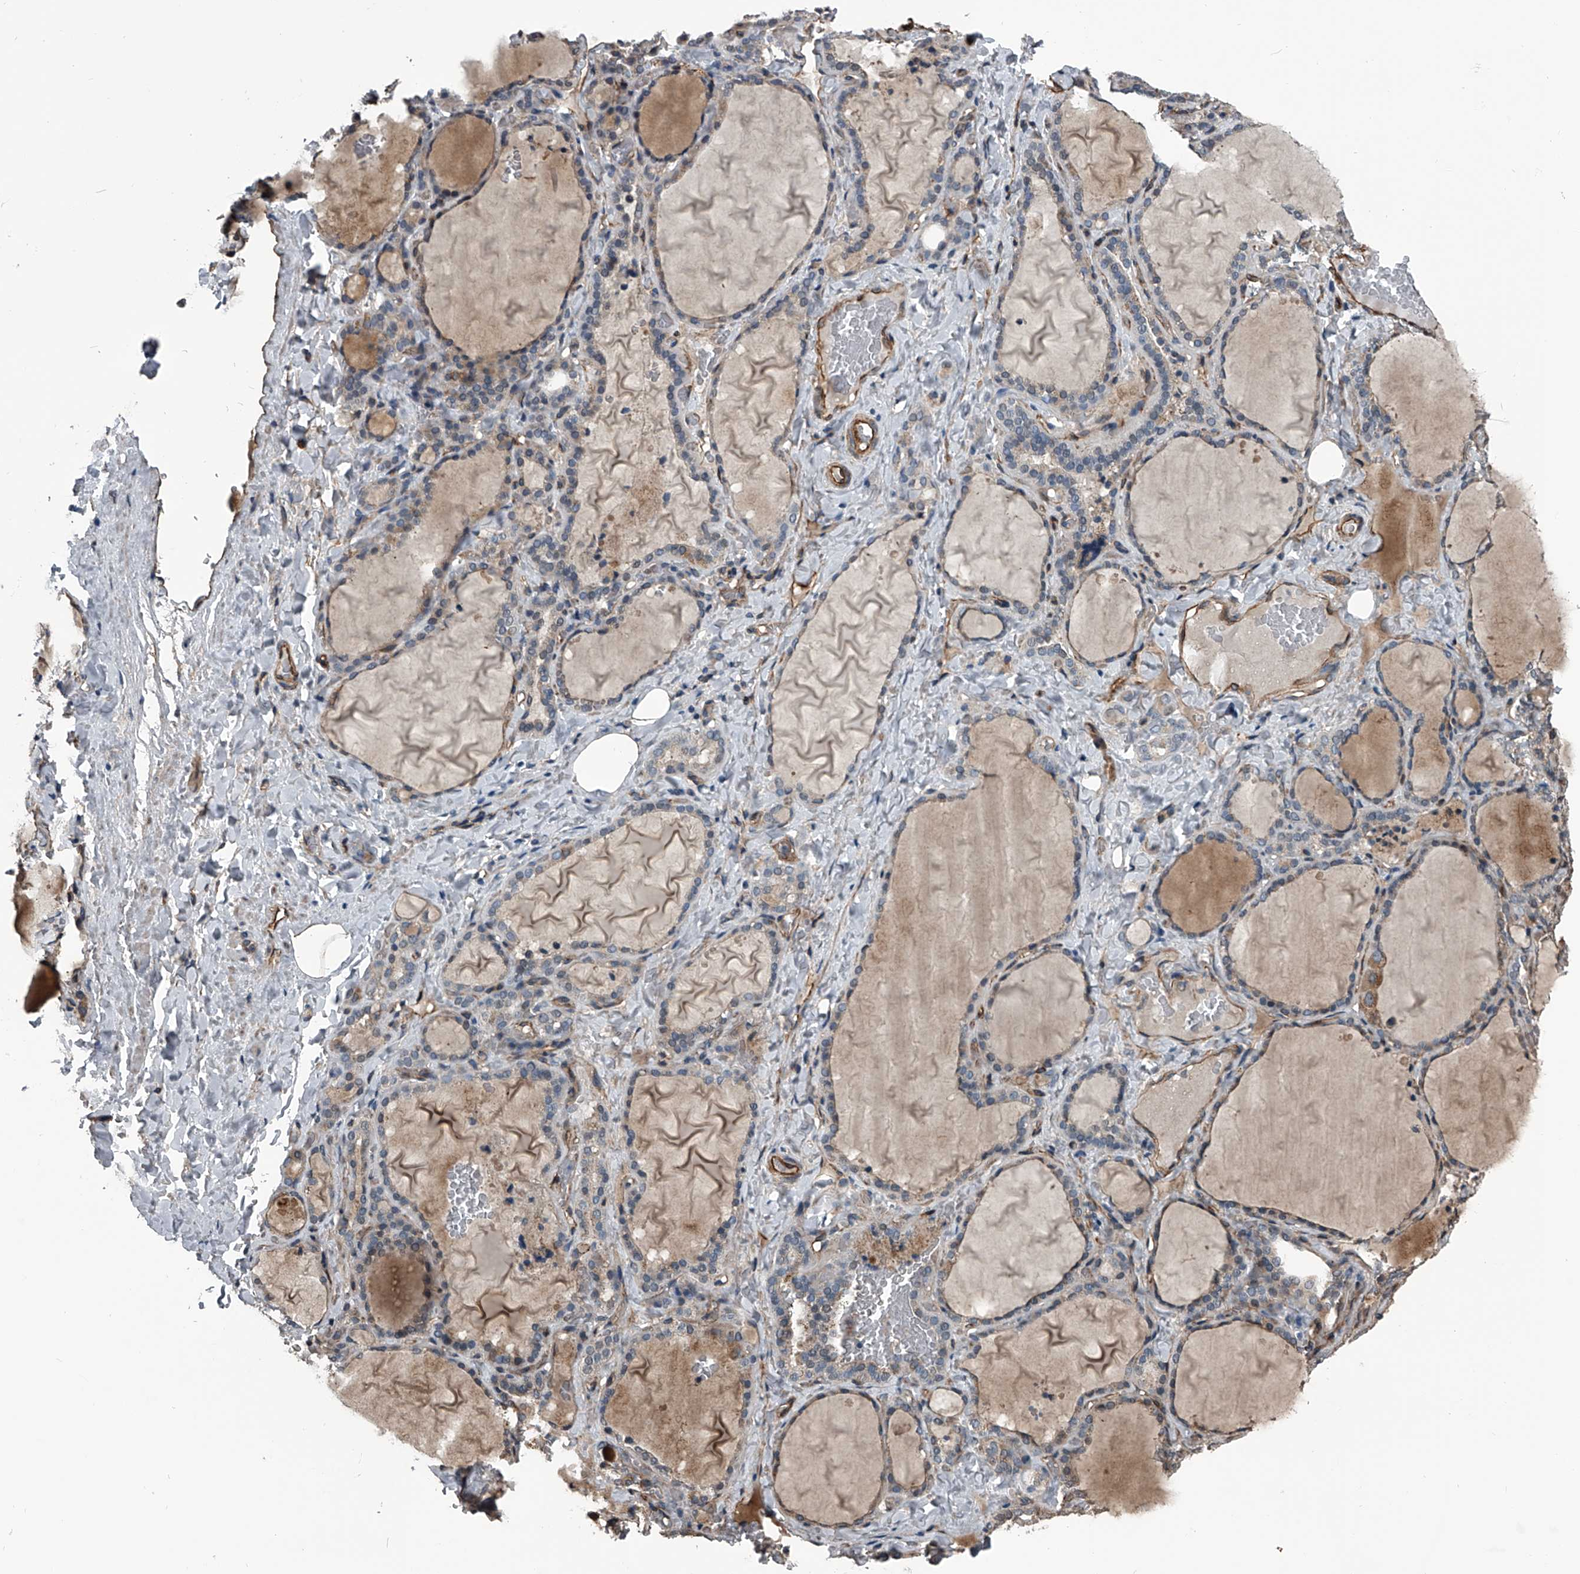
{"staining": {"intensity": "weak", "quantity": "<25%", "location": "cytoplasmic/membranous"}, "tissue": "thyroid gland", "cell_type": "Glandular cells", "image_type": "normal", "snomed": [{"axis": "morphology", "description": "Normal tissue, NOS"}, {"axis": "topography", "description": "Thyroid gland"}], "caption": "High magnification brightfield microscopy of benign thyroid gland stained with DAB (brown) and counterstained with hematoxylin (blue): glandular cells show no significant expression.", "gene": "LDLRAD2", "patient": {"sex": "female", "age": 22}}